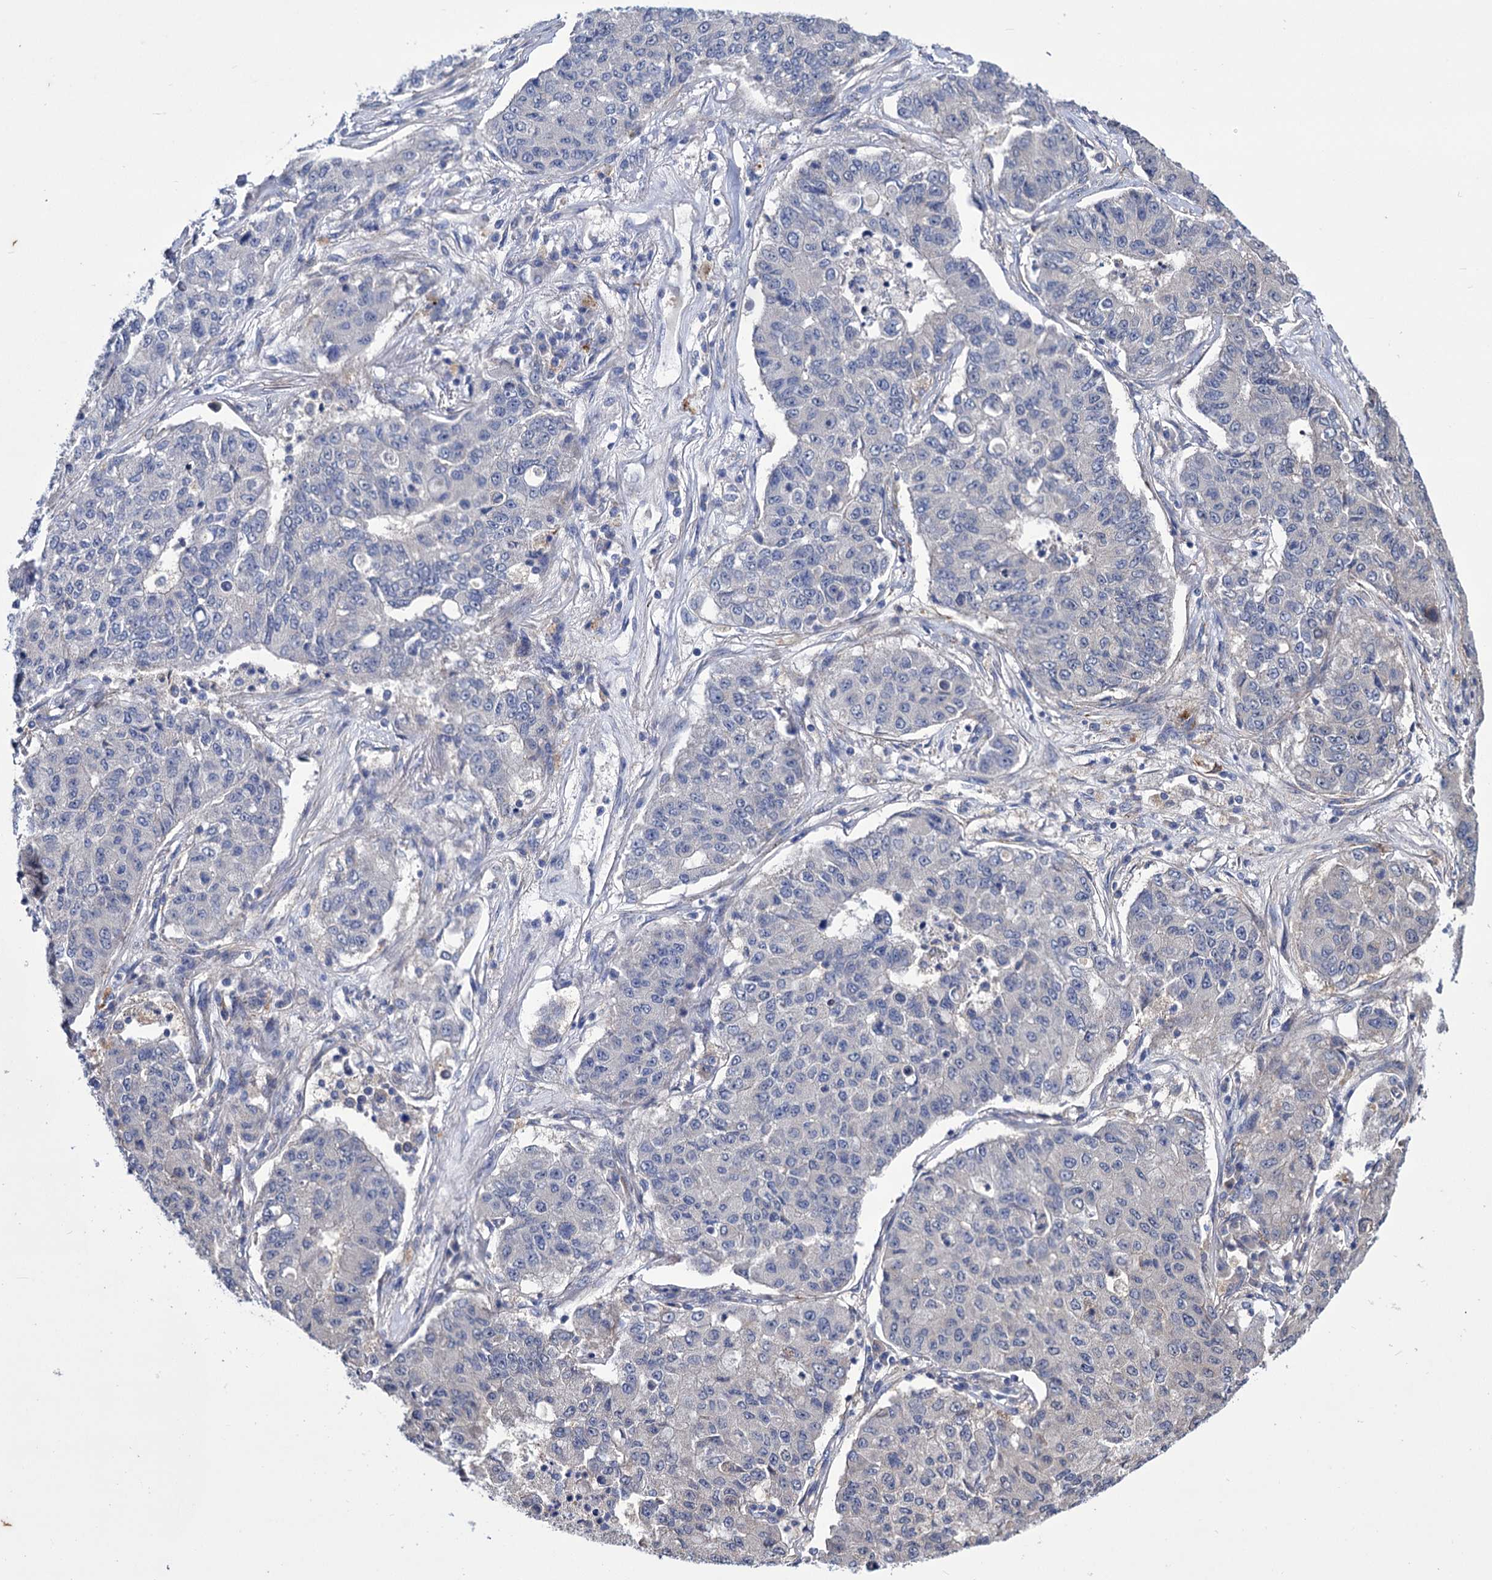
{"staining": {"intensity": "negative", "quantity": "none", "location": "none"}, "tissue": "lung cancer", "cell_type": "Tumor cells", "image_type": "cancer", "snomed": [{"axis": "morphology", "description": "Squamous cell carcinoma, NOS"}, {"axis": "topography", "description": "Lung"}], "caption": "A high-resolution image shows immunohistochemistry staining of lung squamous cell carcinoma, which displays no significant staining in tumor cells. (IHC, brightfield microscopy, high magnification).", "gene": "AXL", "patient": {"sex": "male", "age": 74}}